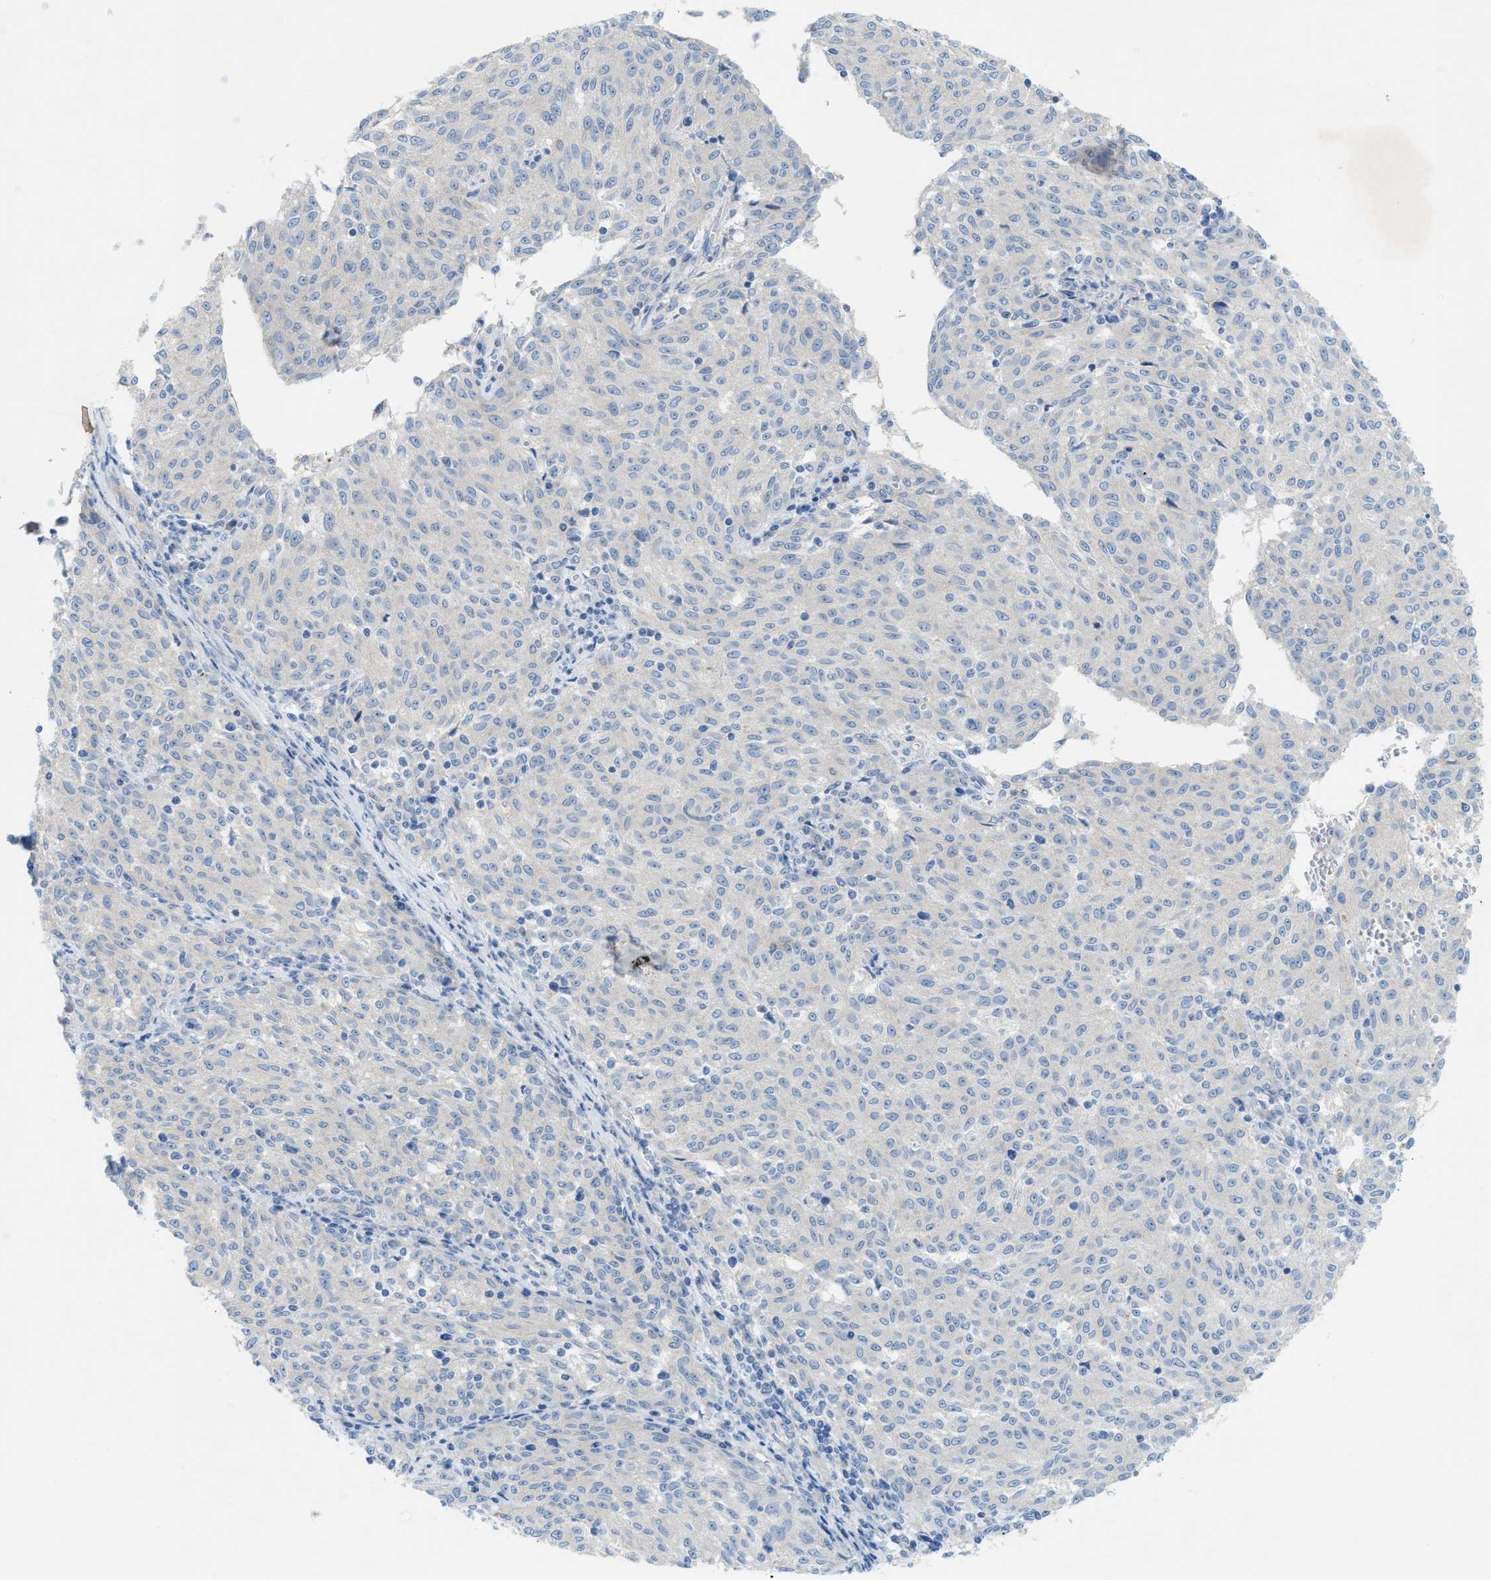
{"staining": {"intensity": "negative", "quantity": "none", "location": "none"}, "tissue": "melanoma", "cell_type": "Tumor cells", "image_type": "cancer", "snomed": [{"axis": "morphology", "description": "Malignant melanoma, NOS"}, {"axis": "topography", "description": "Skin"}], "caption": "Immunohistochemical staining of melanoma reveals no significant staining in tumor cells.", "gene": "CMTM1", "patient": {"sex": "female", "age": 72}}